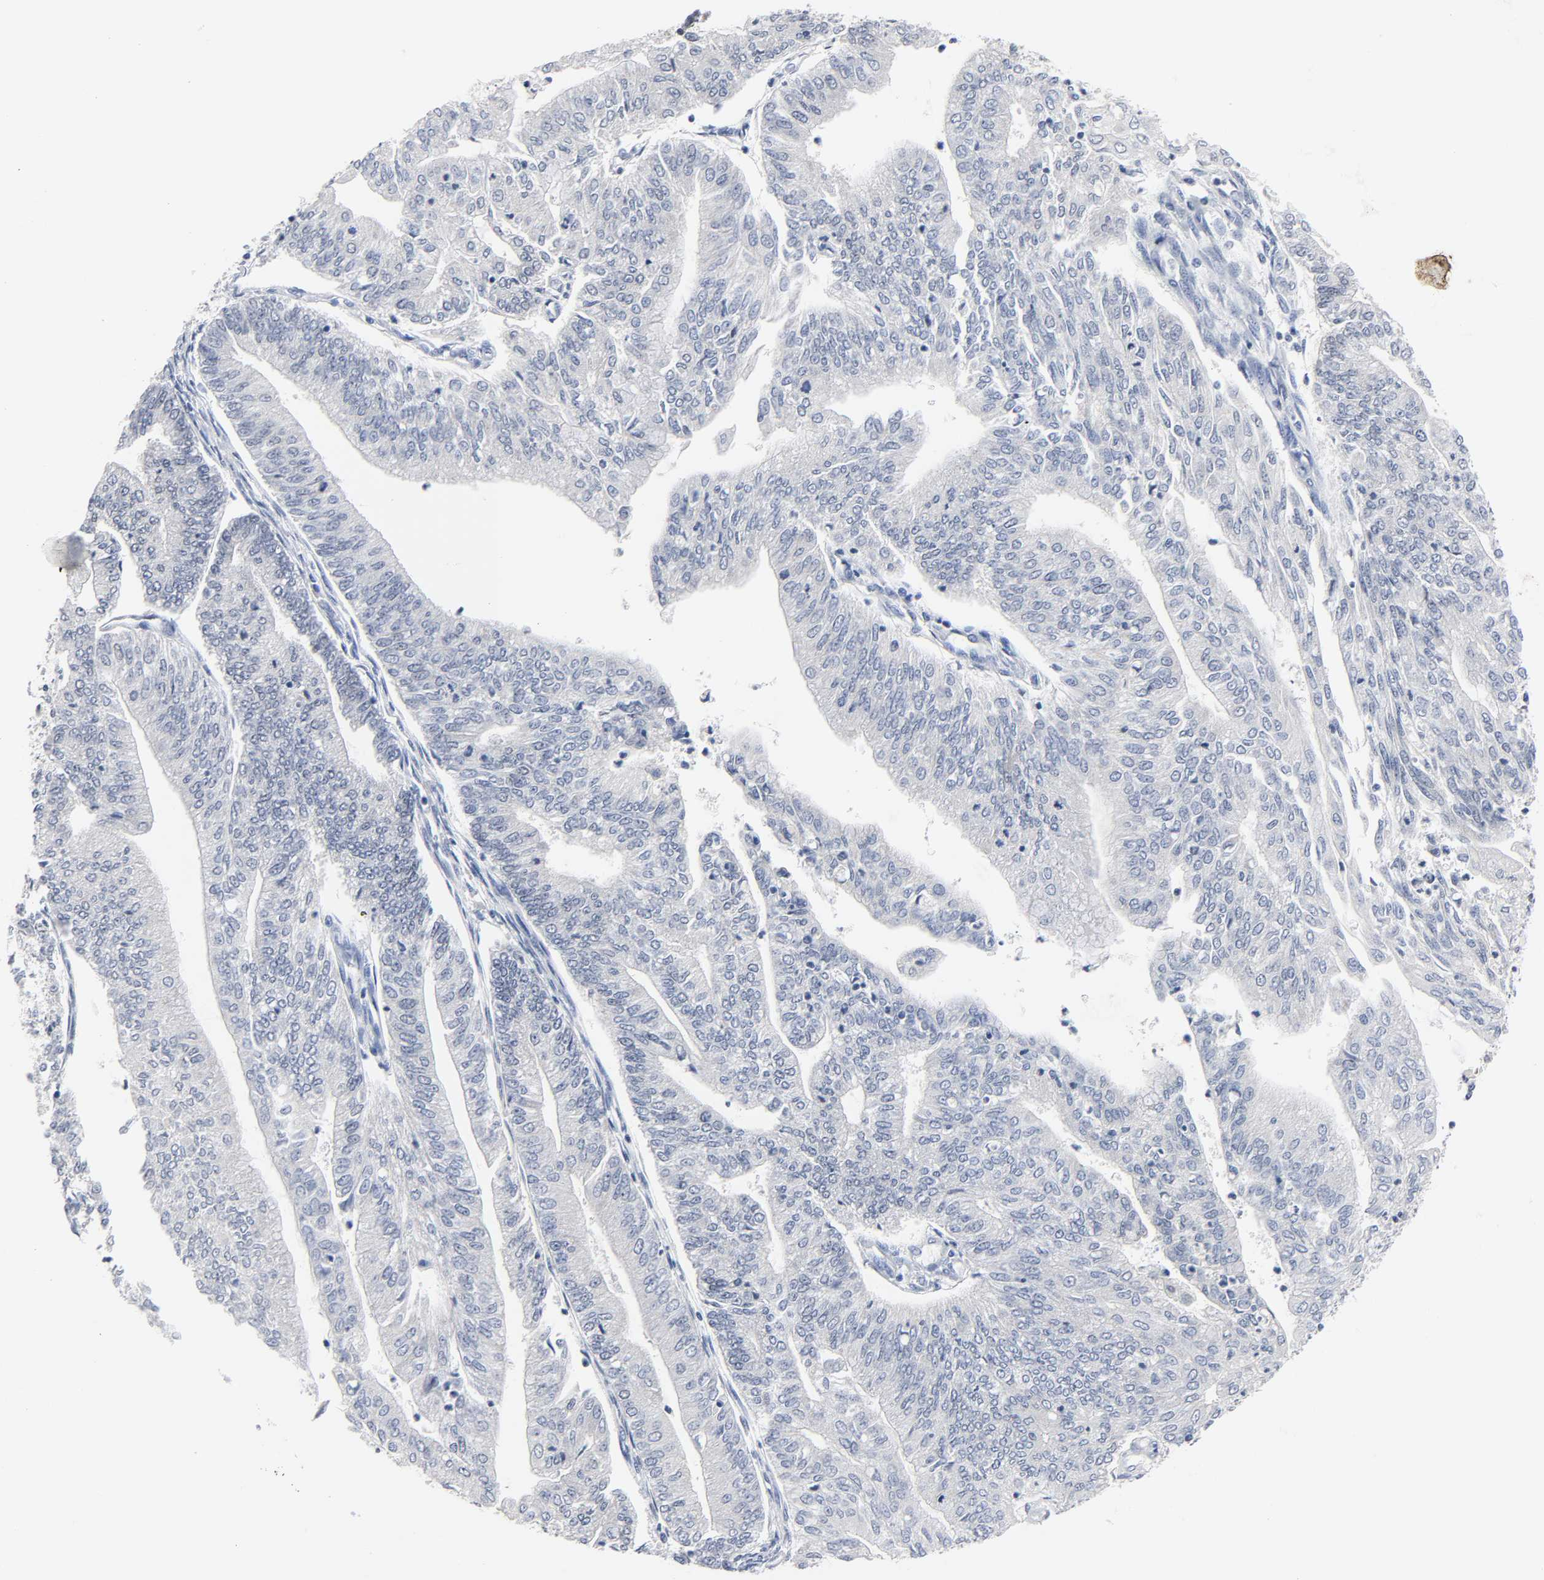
{"staining": {"intensity": "negative", "quantity": "none", "location": "none"}, "tissue": "endometrial cancer", "cell_type": "Tumor cells", "image_type": "cancer", "snomed": [{"axis": "morphology", "description": "Adenocarcinoma, NOS"}, {"axis": "topography", "description": "Endometrium"}], "caption": "Histopathology image shows no significant protein positivity in tumor cells of endometrial adenocarcinoma.", "gene": "WEE1", "patient": {"sex": "female", "age": 59}}